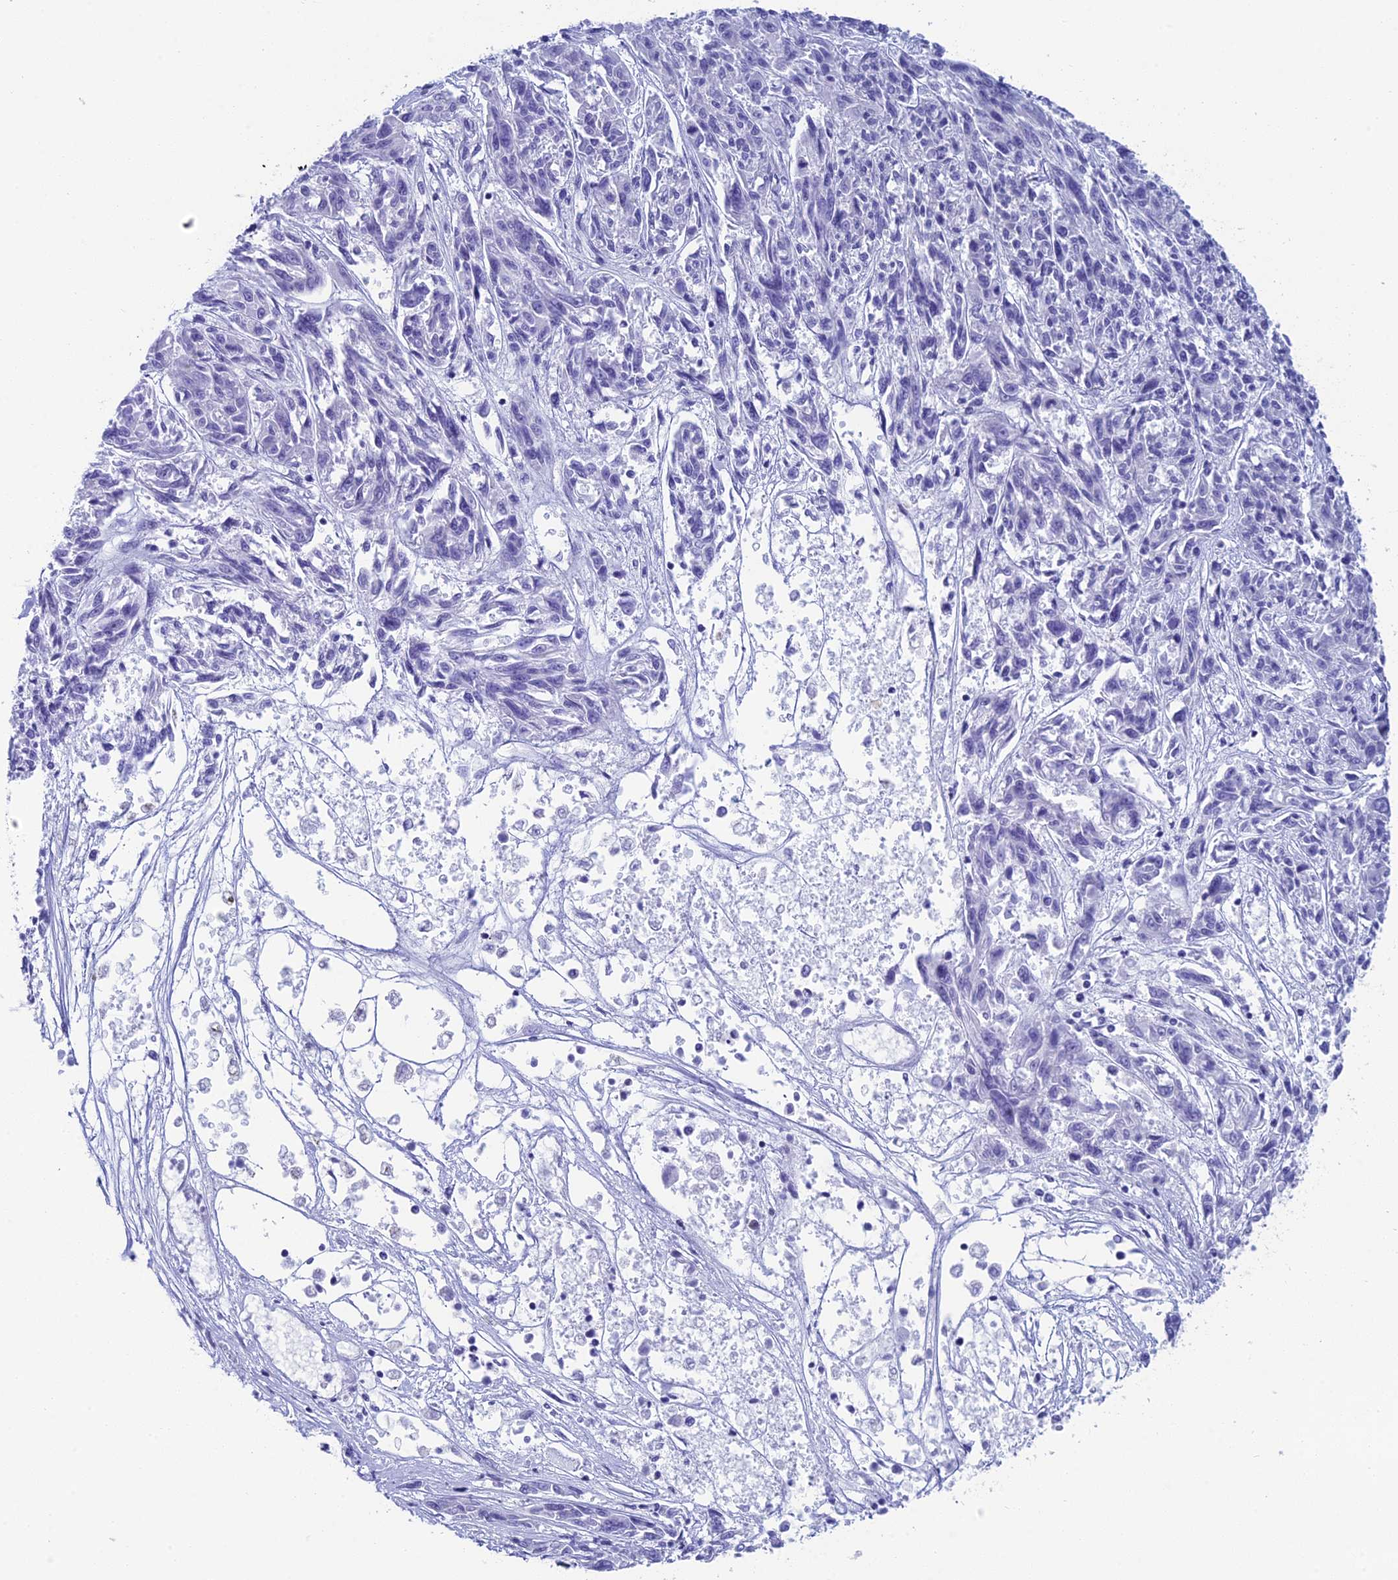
{"staining": {"intensity": "negative", "quantity": "none", "location": "none"}, "tissue": "melanoma", "cell_type": "Tumor cells", "image_type": "cancer", "snomed": [{"axis": "morphology", "description": "Malignant melanoma, NOS"}, {"axis": "topography", "description": "Skin"}], "caption": "An immunohistochemistry histopathology image of malignant melanoma is shown. There is no staining in tumor cells of malignant melanoma.", "gene": "REEP4", "patient": {"sex": "male", "age": 53}}